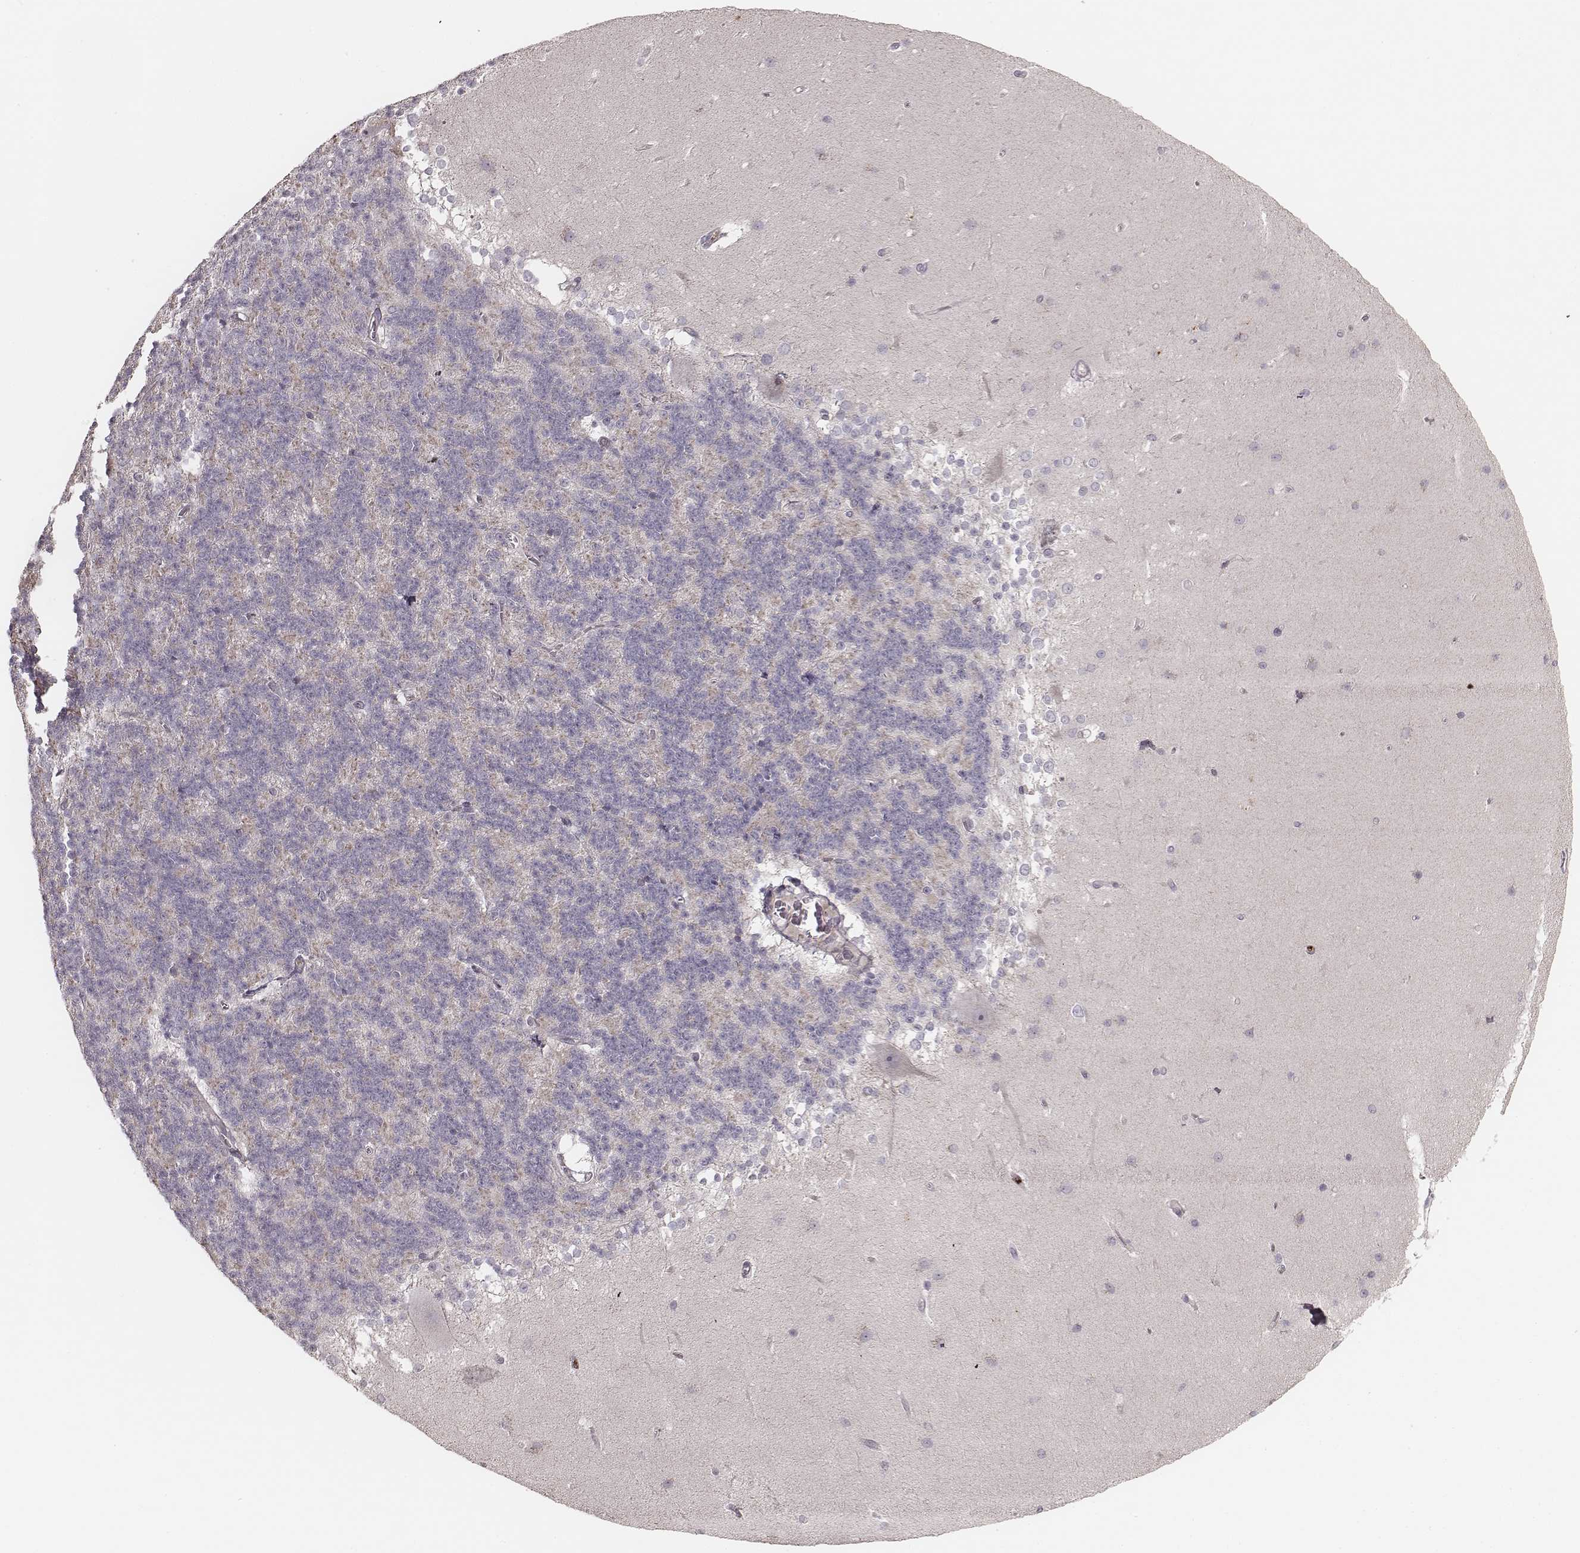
{"staining": {"intensity": "negative", "quantity": "none", "location": "none"}, "tissue": "cerebellum", "cell_type": "Cells in granular layer", "image_type": "normal", "snomed": [{"axis": "morphology", "description": "Normal tissue, NOS"}, {"axis": "topography", "description": "Cerebellum"}], "caption": "Immunohistochemical staining of benign human cerebellum shows no significant positivity in cells in granular layer. Nuclei are stained in blue.", "gene": "ABCA7", "patient": {"sex": "female", "age": 19}}